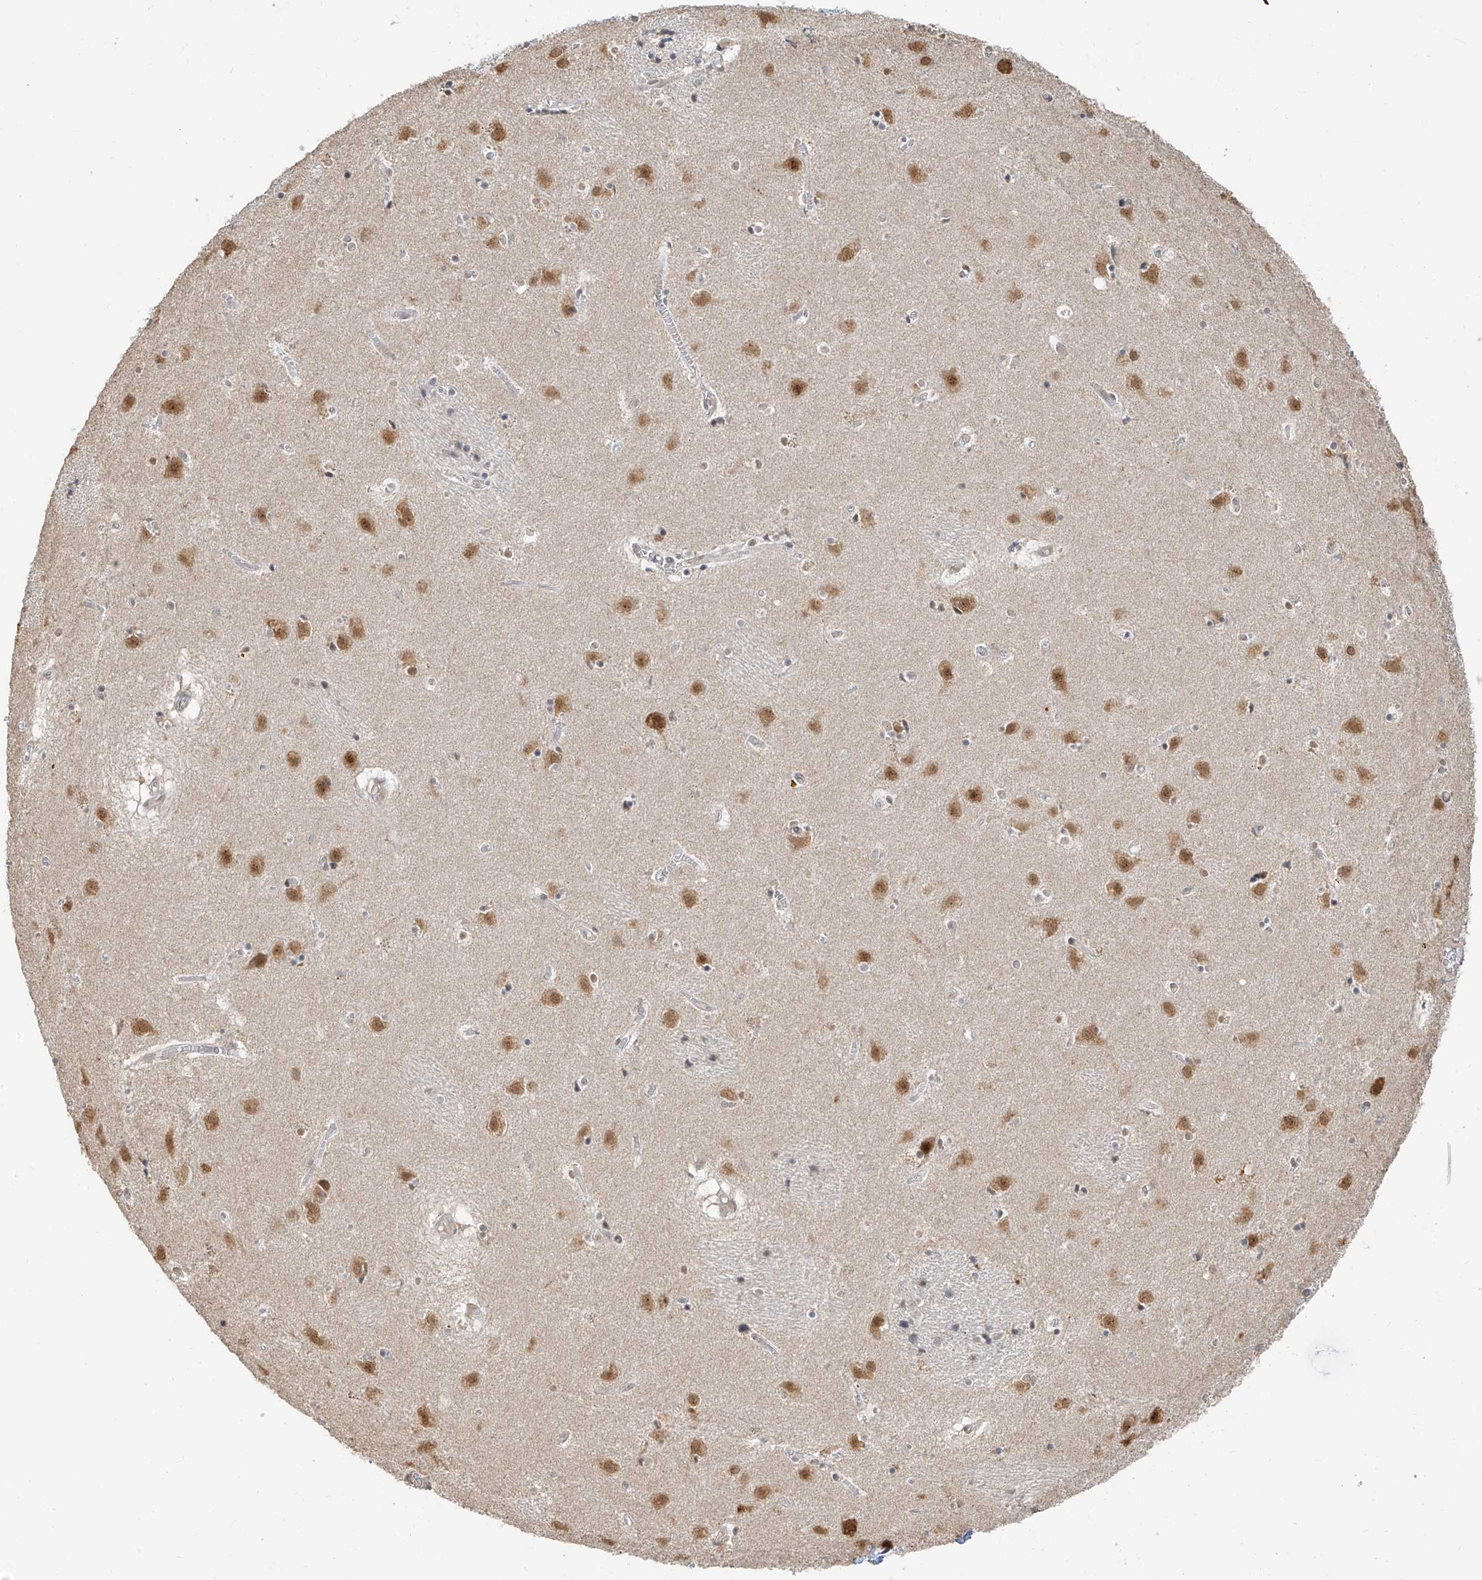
{"staining": {"intensity": "negative", "quantity": "none", "location": "none"}, "tissue": "caudate", "cell_type": "Glial cells", "image_type": "normal", "snomed": [{"axis": "morphology", "description": "Normal tissue, NOS"}, {"axis": "topography", "description": "Lateral ventricle wall"}], "caption": "Caudate stained for a protein using IHC displays no expression glial cells.", "gene": "ZMYM2", "patient": {"sex": "male", "age": 70}}